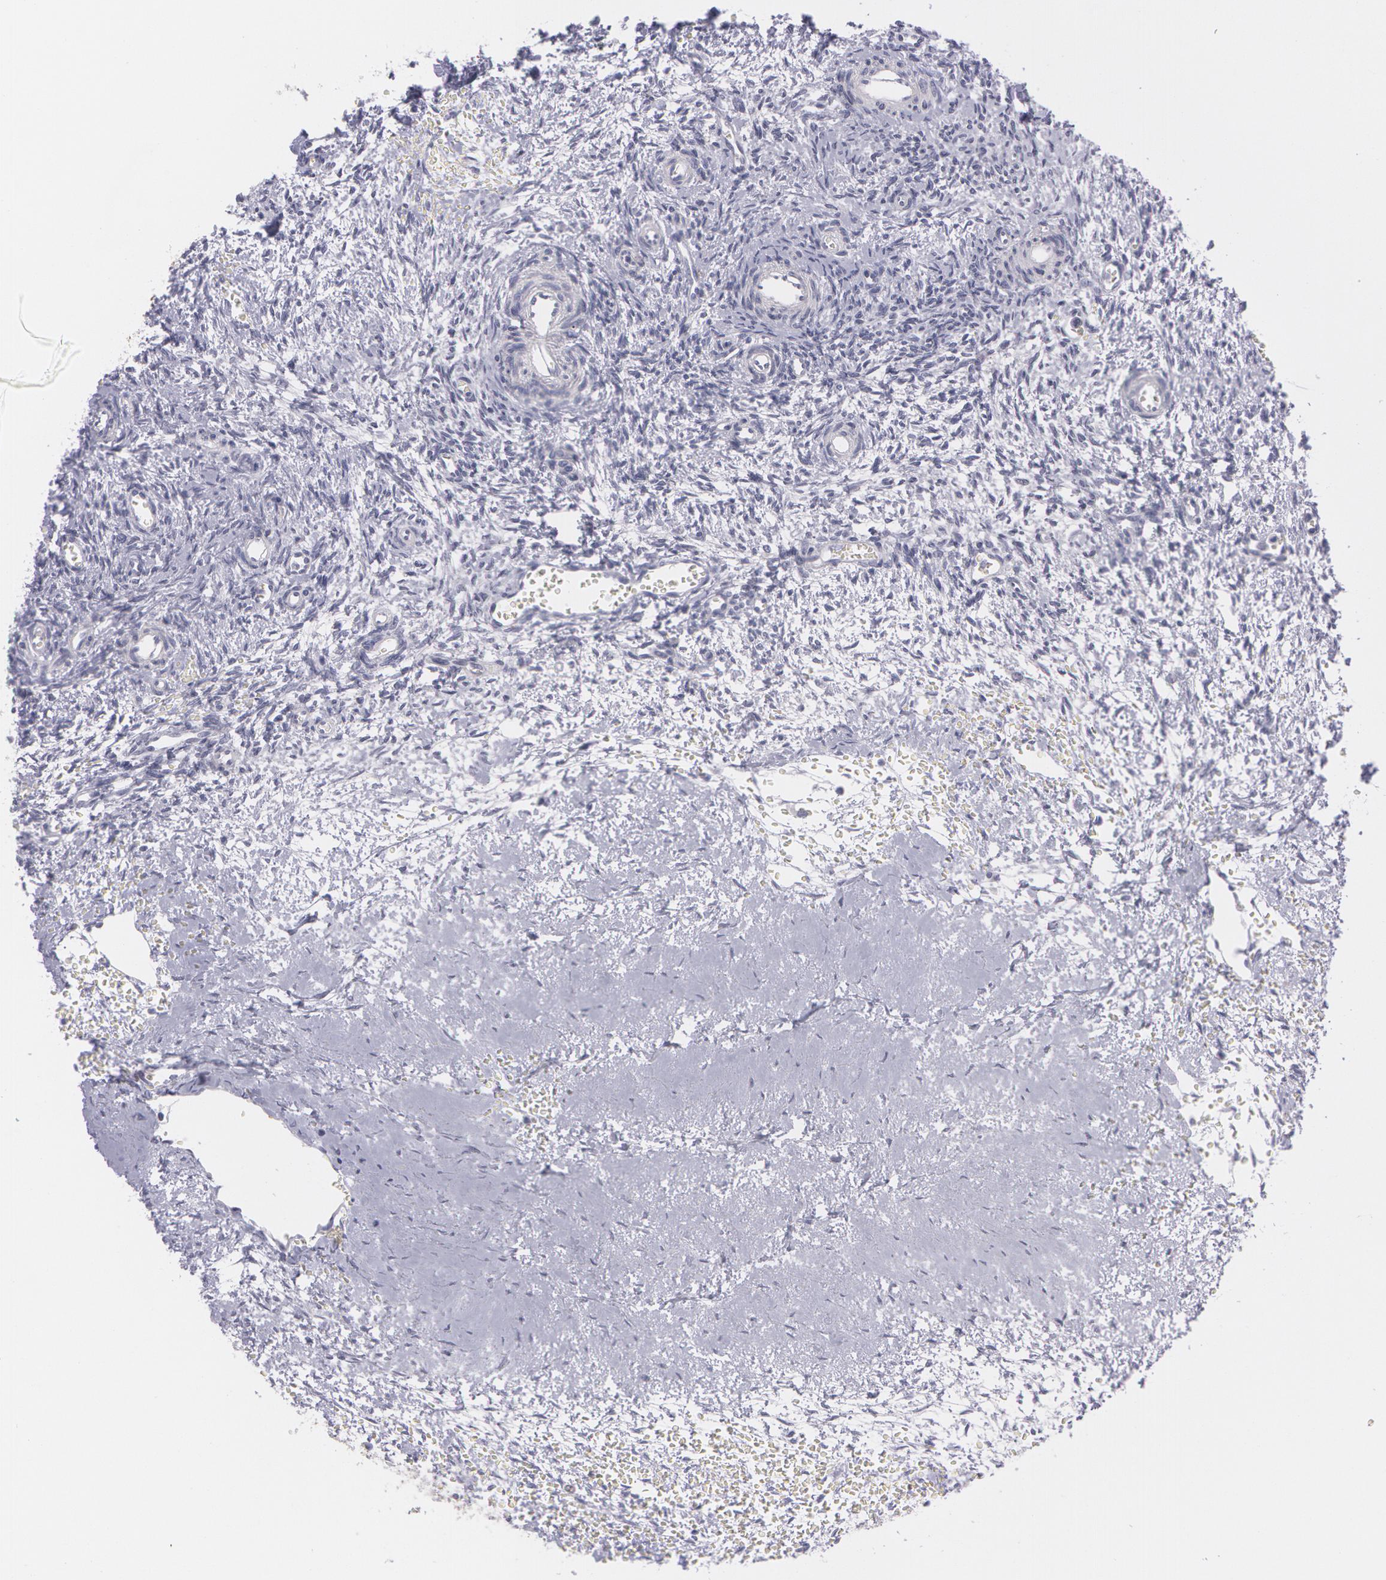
{"staining": {"intensity": "negative", "quantity": "none", "location": "none"}, "tissue": "ovary", "cell_type": "Follicle cells", "image_type": "normal", "snomed": [{"axis": "morphology", "description": "Normal tissue, NOS"}, {"axis": "topography", "description": "Ovary"}], "caption": "Immunohistochemistry image of normal human ovary stained for a protein (brown), which displays no staining in follicle cells. Brightfield microscopy of immunohistochemistry stained with DAB (3,3'-diaminobenzidine) (brown) and hematoxylin (blue), captured at high magnification.", "gene": "IL1RN", "patient": {"sex": "female", "age": 39}}